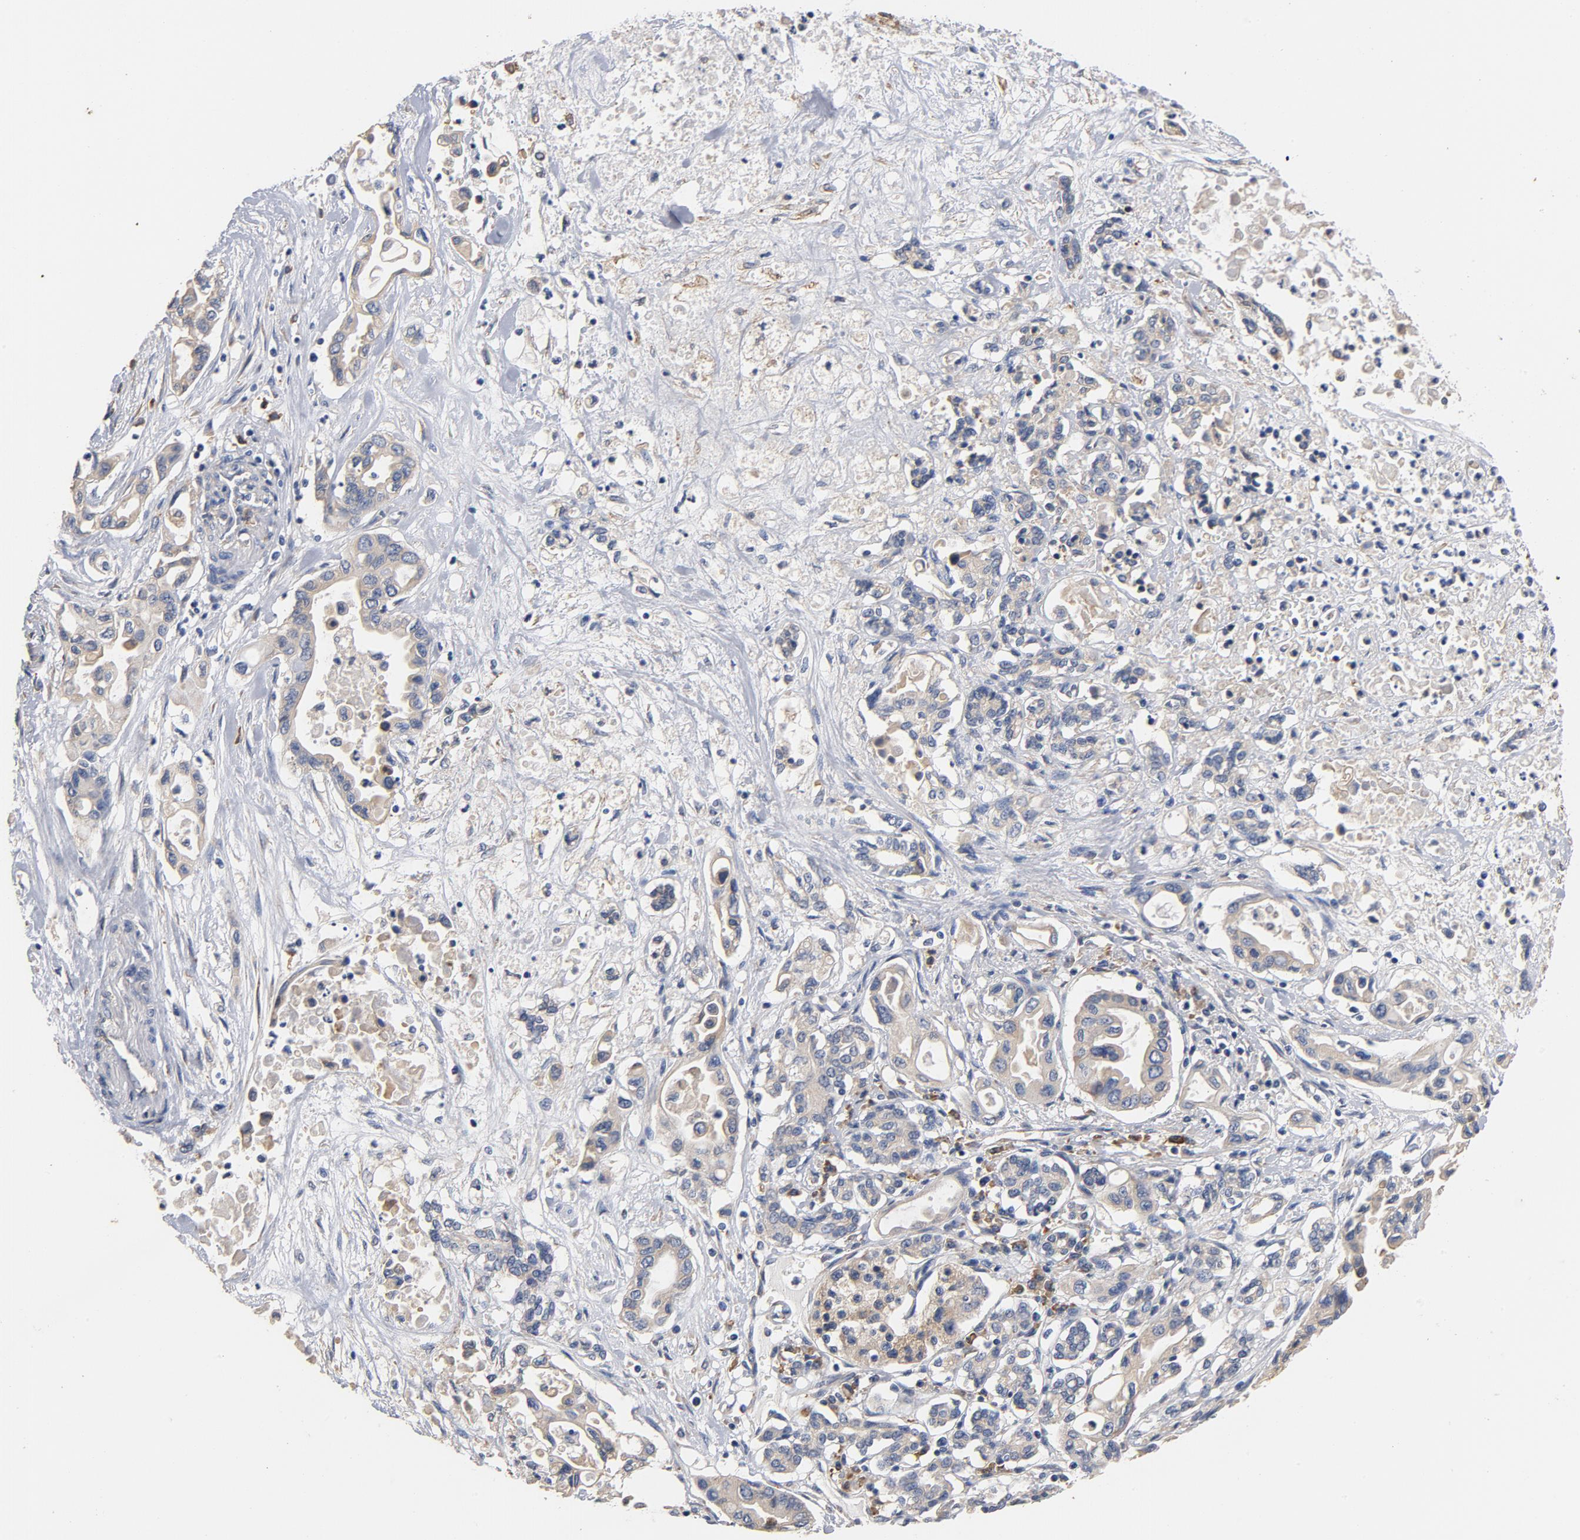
{"staining": {"intensity": "weak", "quantity": "25%-75%", "location": "cytoplasmic/membranous"}, "tissue": "pancreatic cancer", "cell_type": "Tumor cells", "image_type": "cancer", "snomed": [{"axis": "morphology", "description": "Adenocarcinoma, NOS"}, {"axis": "topography", "description": "Pancreas"}], "caption": "Adenocarcinoma (pancreatic) stained for a protein displays weak cytoplasmic/membranous positivity in tumor cells.", "gene": "TLR4", "patient": {"sex": "female", "age": 57}}